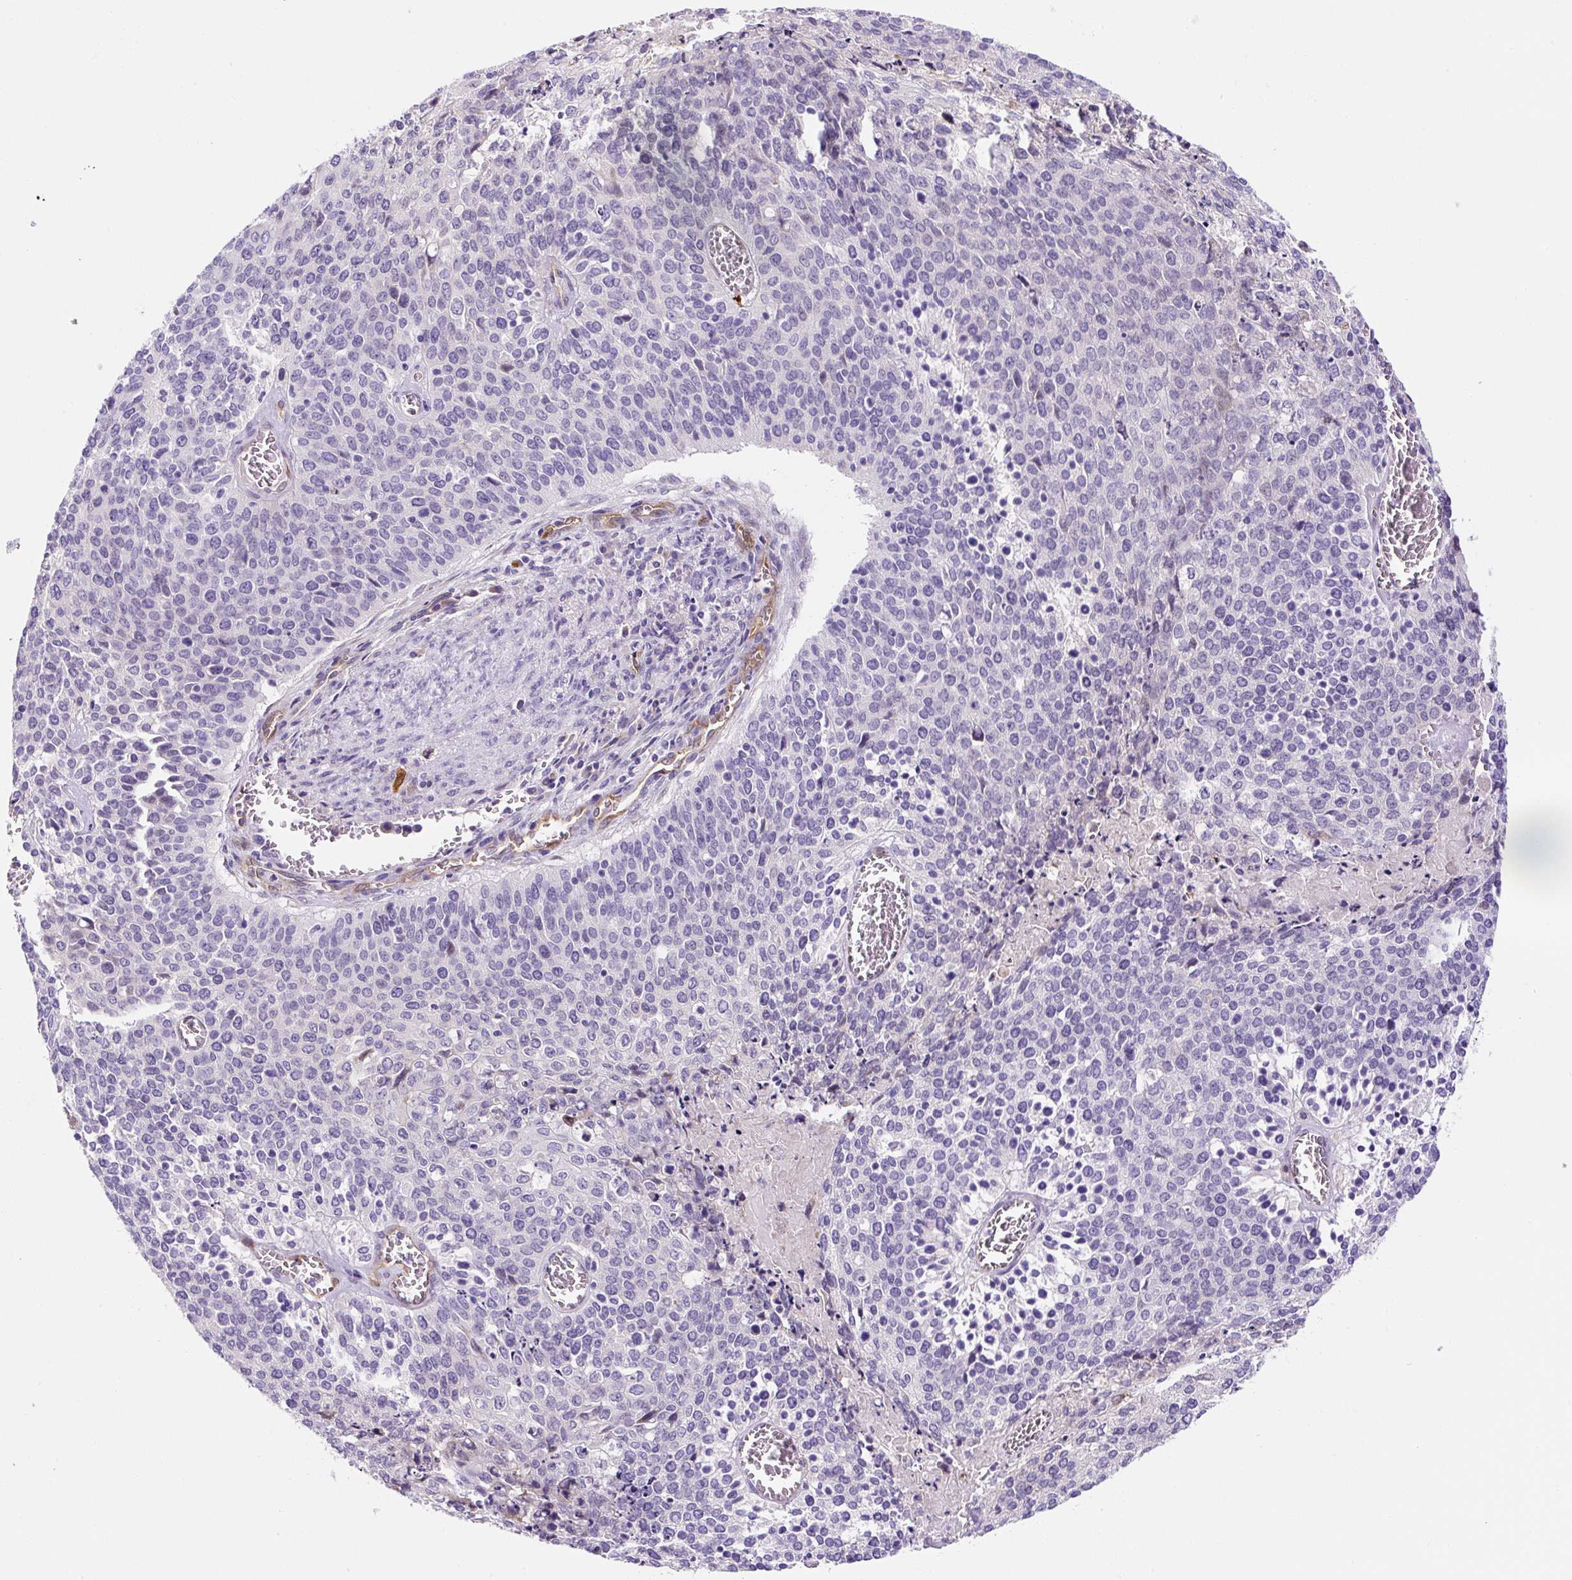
{"staining": {"intensity": "negative", "quantity": "none", "location": "none"}, "tissue": "cervical cancer", "cell_type": "Tumor cells", "image_type": "cancer", "snomed": [{"axis": "morphology", "description": "Squamous cell carcinoma, NOS"}, {"axis": "topography", "description": "Cervix"}], "caption": "Tumor cells are negative for brown protein staining in cervical cancer.", "gene": "ASB4", "patient": {"sex": "female", "age": 39}}